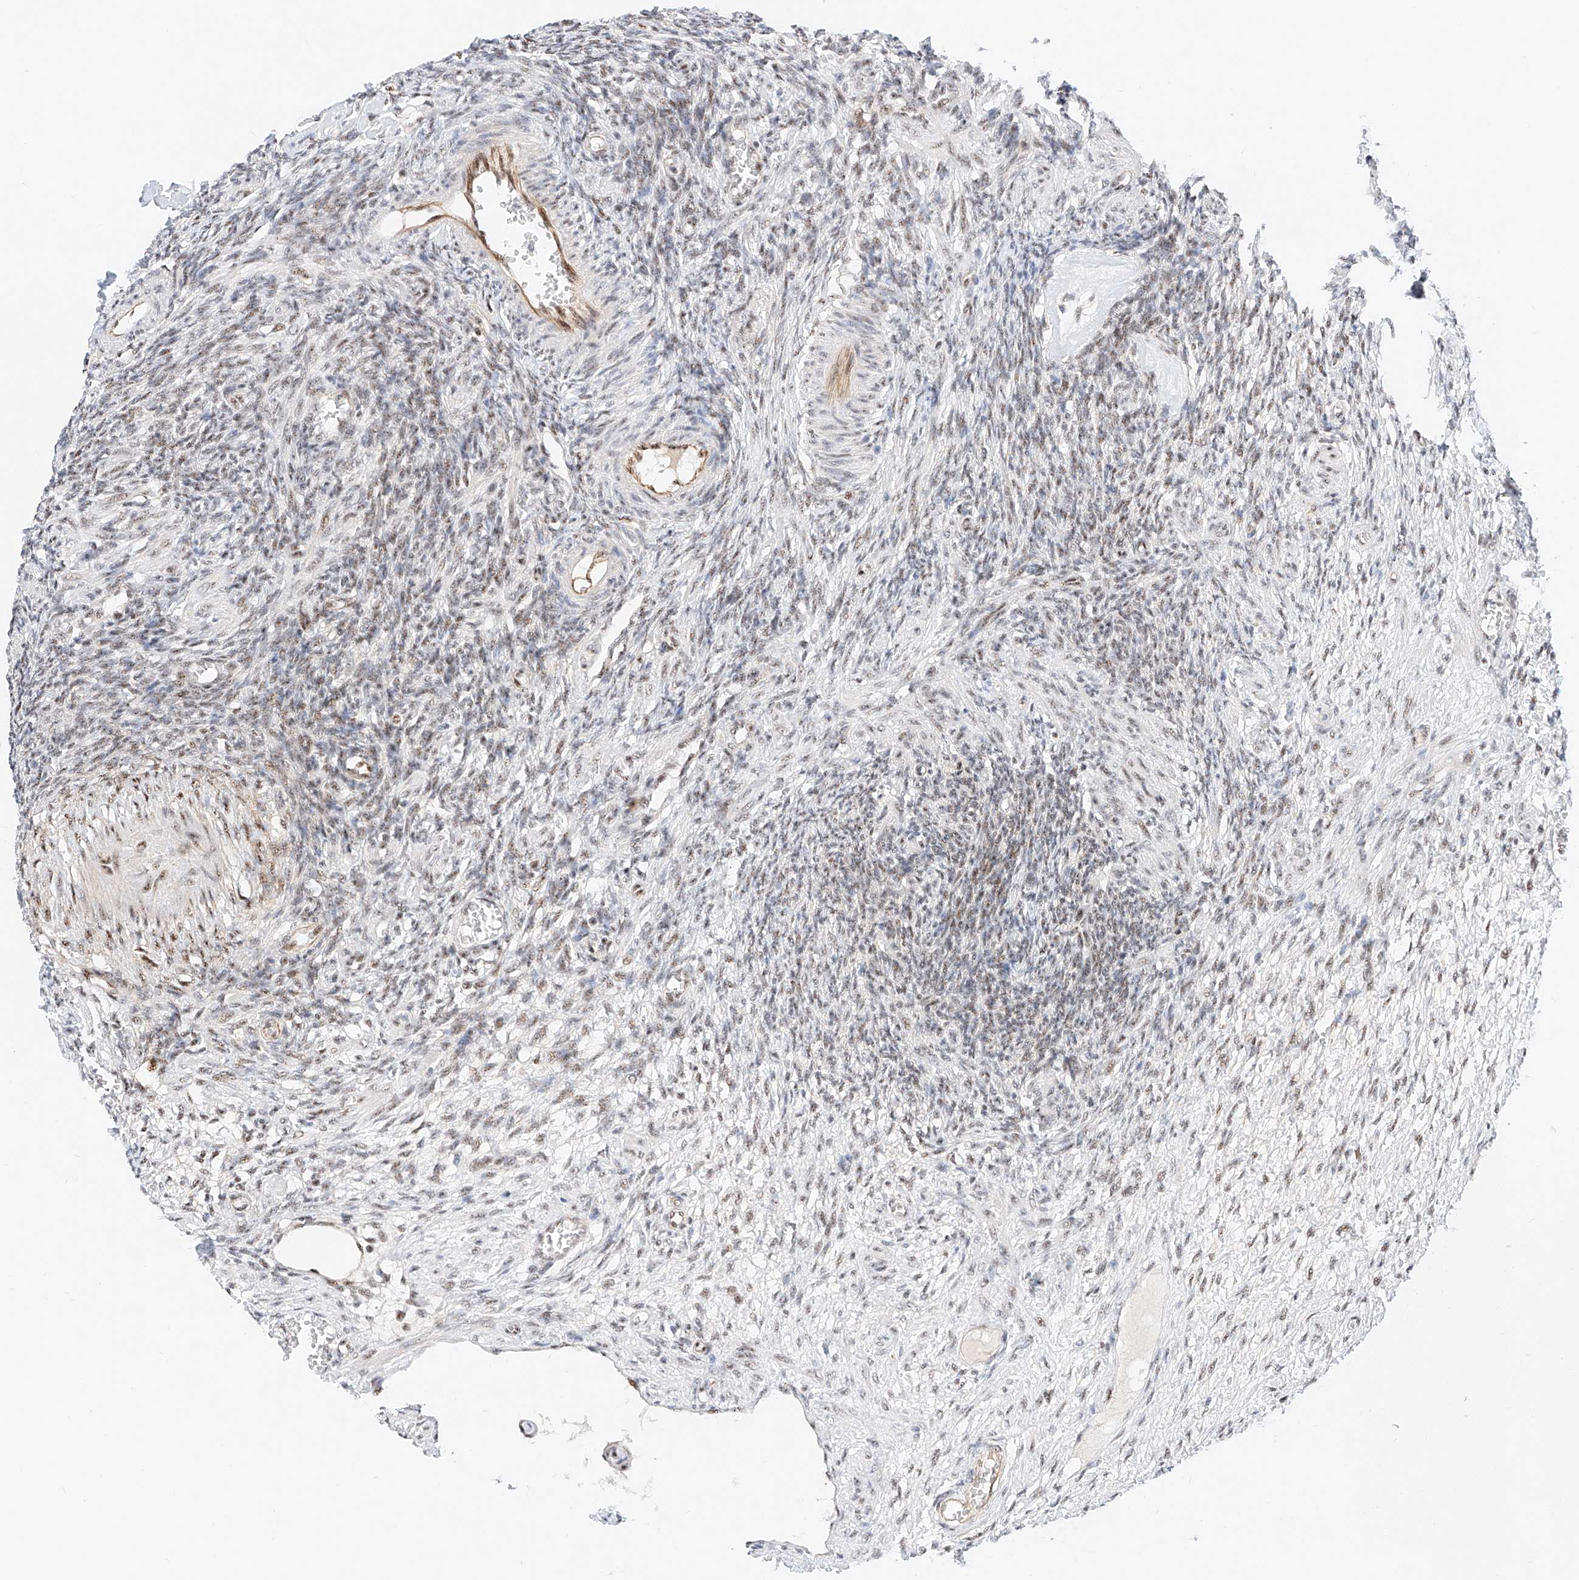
{"staining": {"intensity": "moderate", "quantity": ">75%", "location": "nuclear"}, "tissue": "ovary", "cell_type": "Follicle cells", "image_type": "normal", "snomed": [{"axis": "morphology", "description": "Normal tissue, NOS"}, {"axis": "topography", "description": "Ovary"}], "caption": "Protein expression by immunohistochemistry (IHC) reveals moderate nuclear staining in approximately >75% of follicle cells in unremarkable ovary.", "gene": "ATXN7L2", "patient": {"sex": "female", "age": 27}}